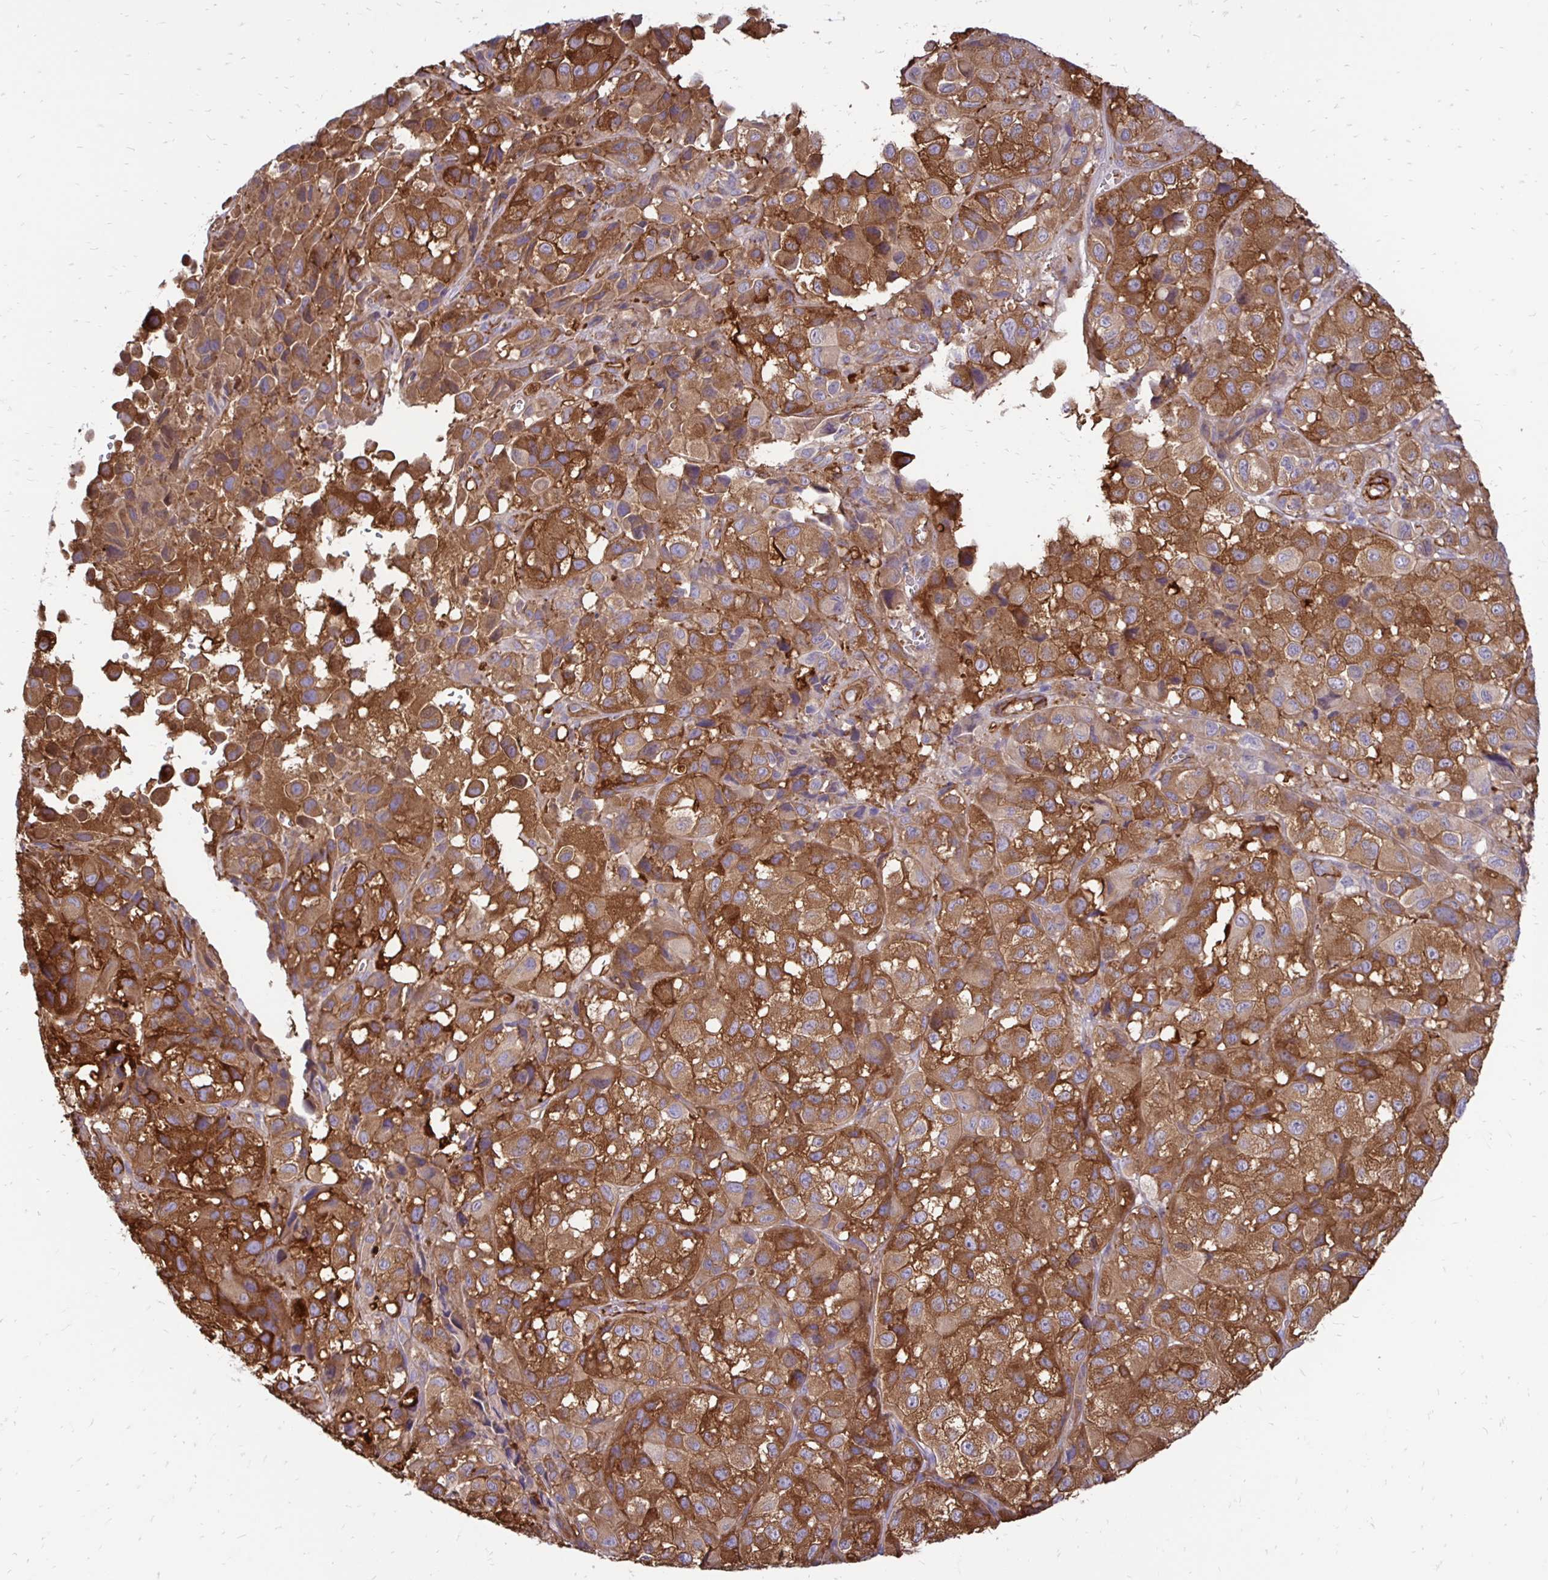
{"staining": {"intensity": "strong", "quantity": ">75%", "location": "cytoplasmic/membranous"}, "tissue": "melanoma", "cell_type": "Tumor cells", "image_type": "cancer", "snomed": [{"axis": "morphology", "description": "Malignant melanoma, NOS"}, {"axis": "topography", "description": "Skin"}], "caption": "This is a photomicrograph of immunohistochemistry staining of malignant melanoma, which shows strong staining in the cytoplasmic/membranous of tumor cells.", "gene": "CTPS1", "patient": {"sex": "male", "age": 93}}